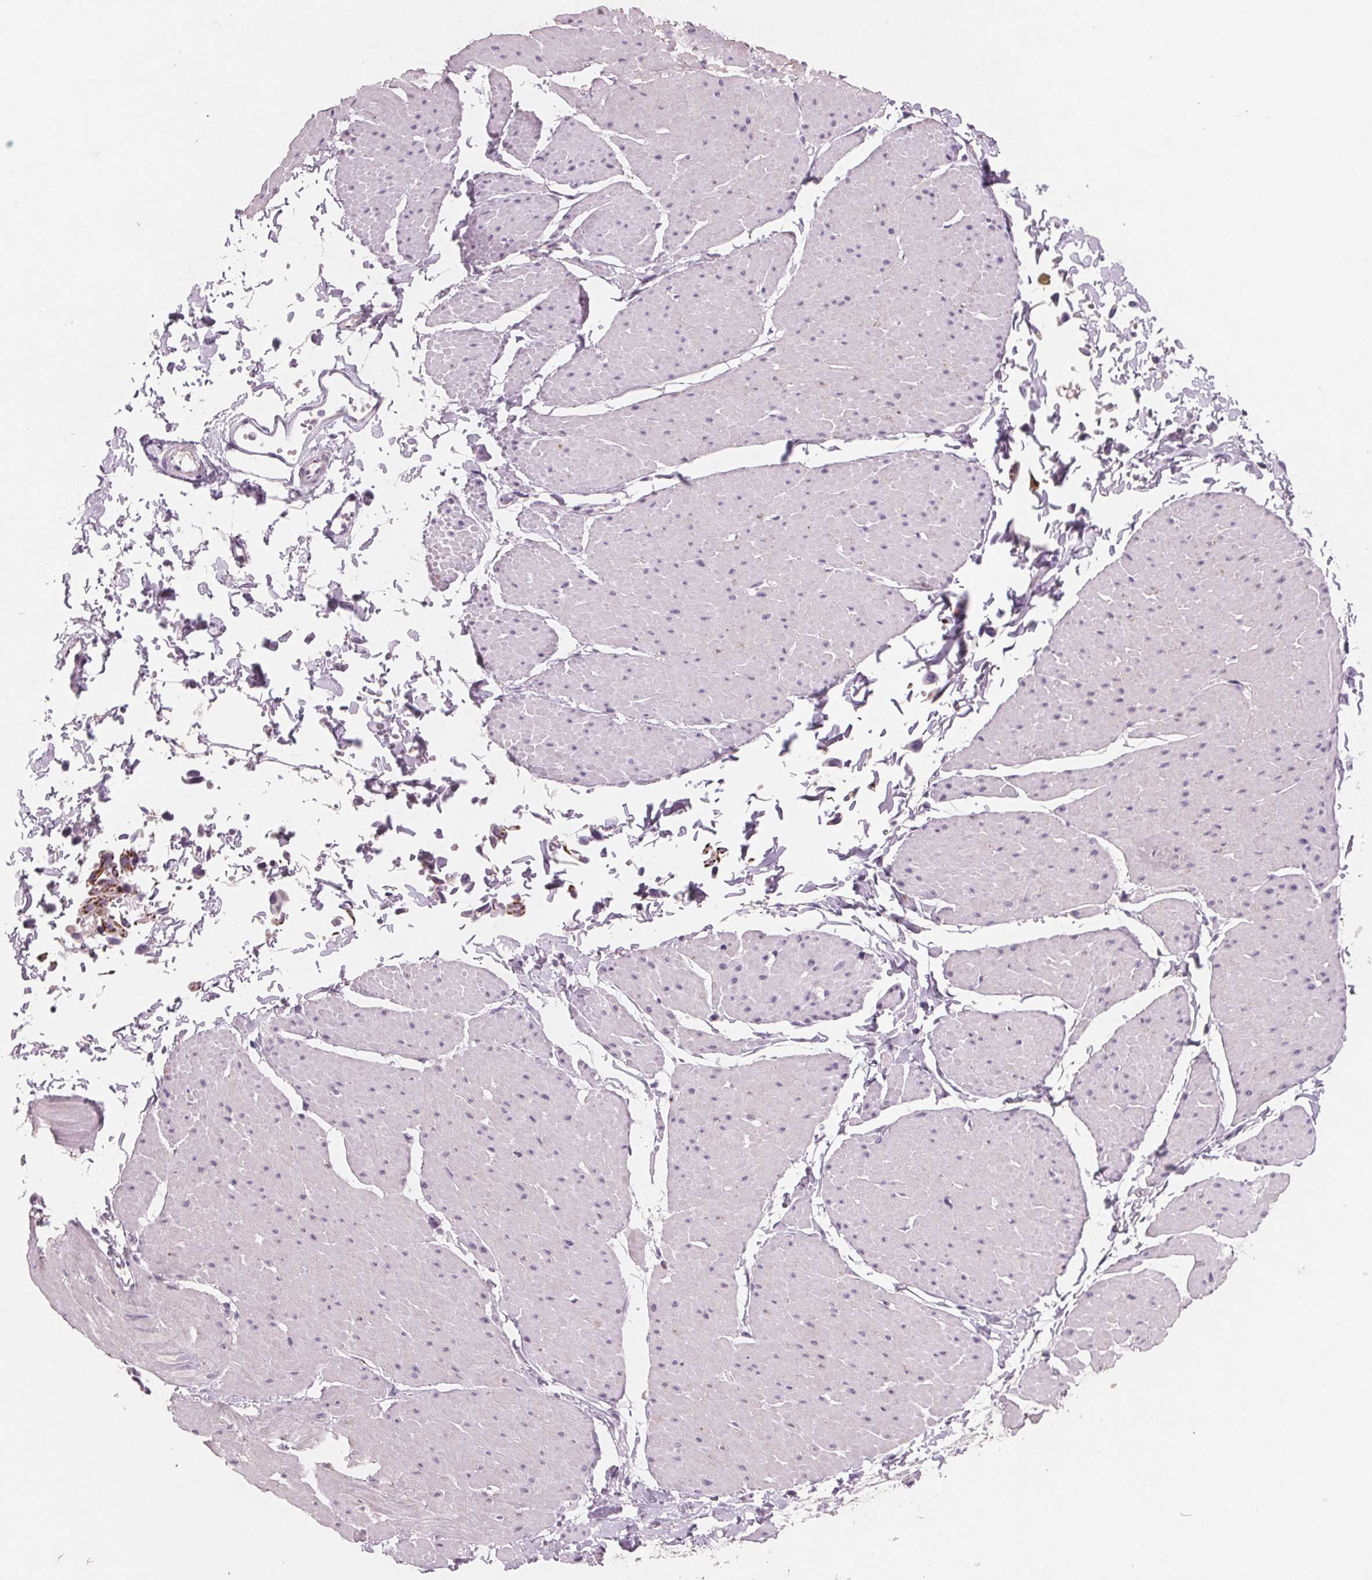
{"staining": {"intensity": "negative", "quantity": "none", "location": "none"}, "tissue": "adipose tissue", "cell_type": "Adipocytes", "image_type": "normal", "snomed": [{"axis": "morphology", "description": "Normal tissue, NOS"}, {"axis": "topography", "description": "Smooth muscle"}, {"axis": "topography", "description": "Peripheral nerve tissue"}], "caption": "Adipose tissue stained for a protein using immunohistochemistry shows no positivity adipocytes.", "gene": "PTPN14", "patient": {"sex": "male", "age": 58}}